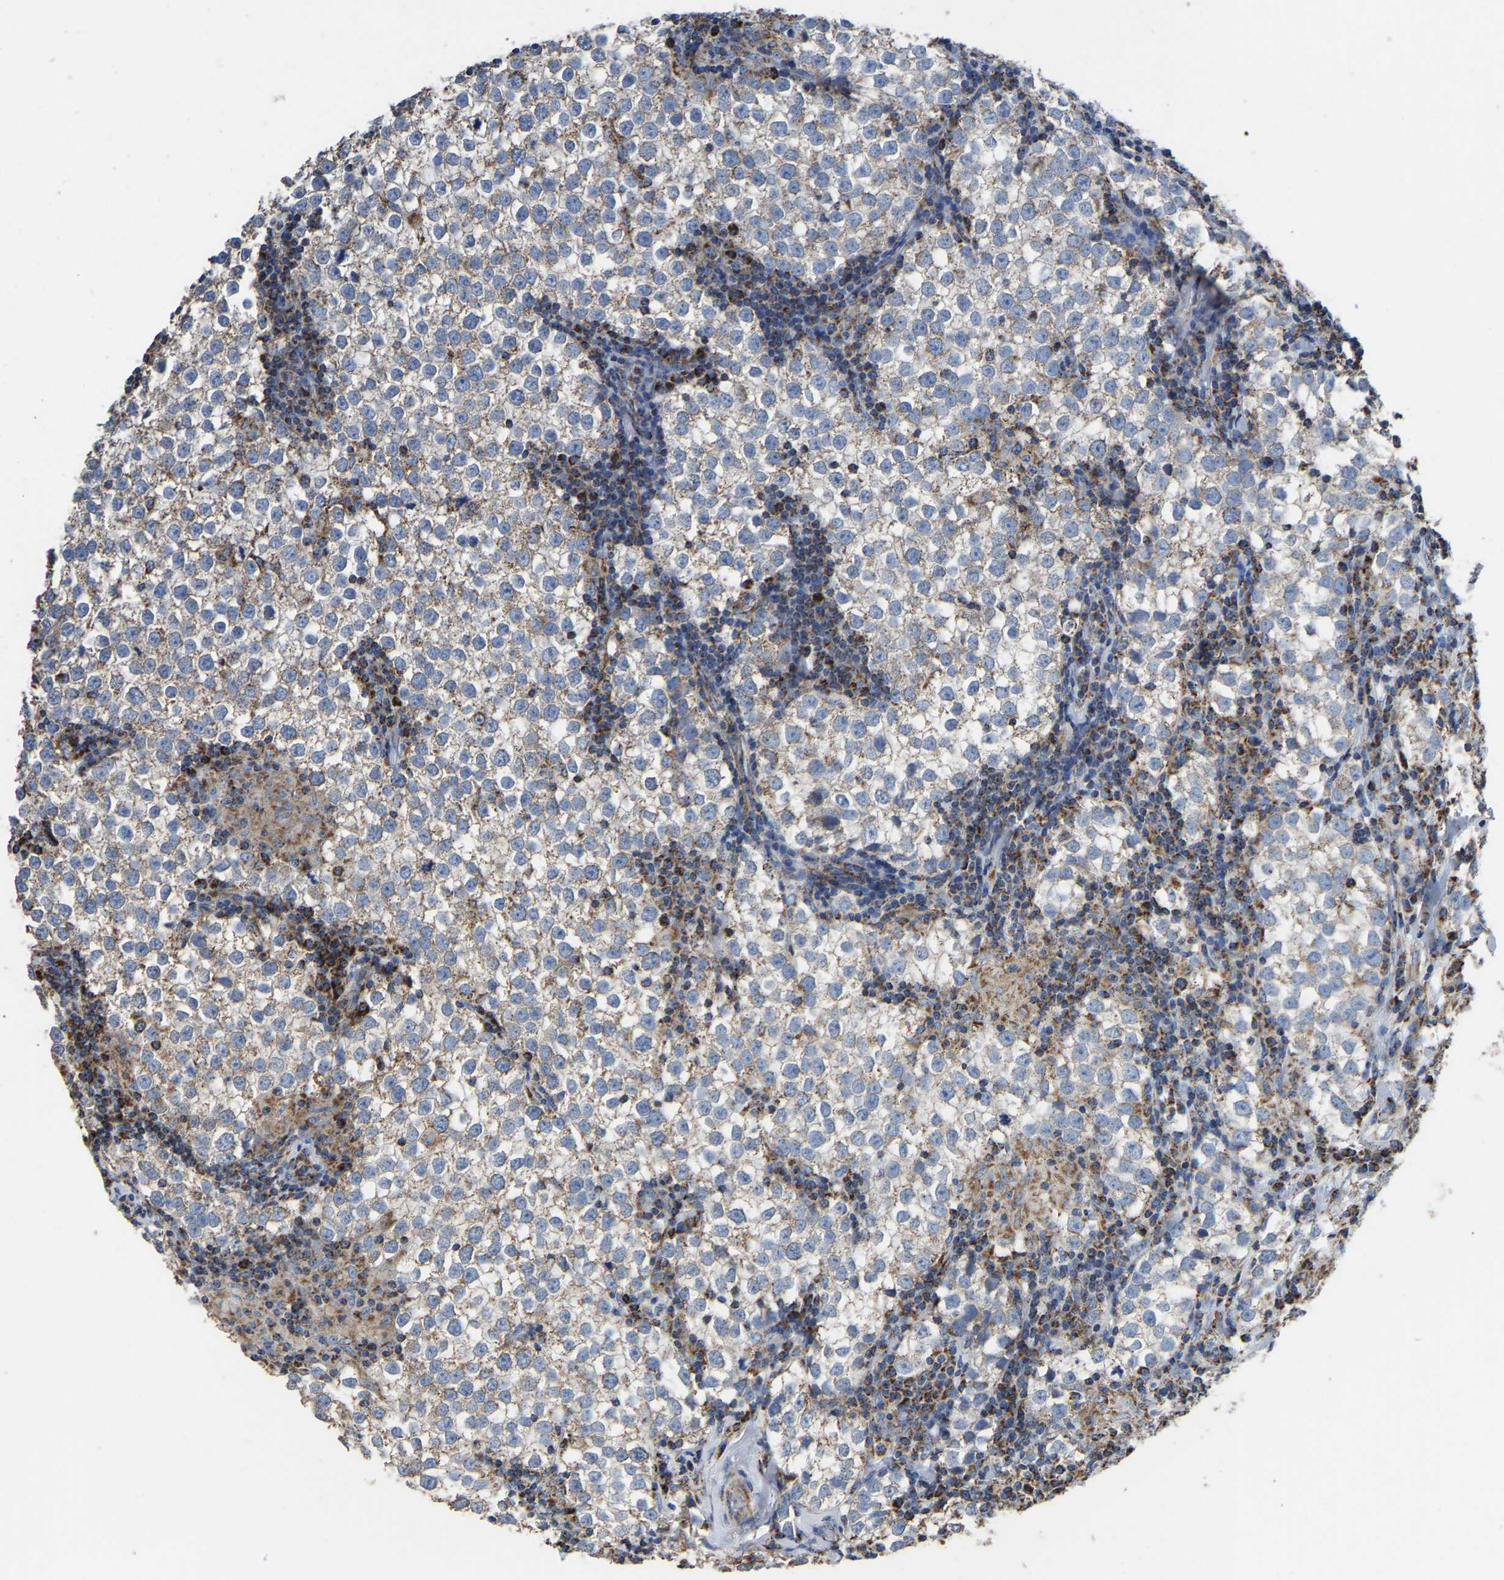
{"staining": {"intensity": "moderate", "quantity": ">75%", "location": "cytoplasmic/membranous"}, "tissue": "testis cancer", "cell_type": "Tumor cells", "image_type": "cancer", "snomed": [{"axis": "morphology", "description": "Seminoma, NOS"}, {"axis": "morphology", "description": "Carcinoma, Embryonal, NOS"}, {"axis": "topography", "description": "Testis"}], "caption": "Immunohistochemical staining of human seminoma (testis) shows medium levels of moderate cytoplasmic/membranous protein staining in about >75% of tumor cells.", "gene": "ETFA", "patient": {"sex": "male", "age": 36}}